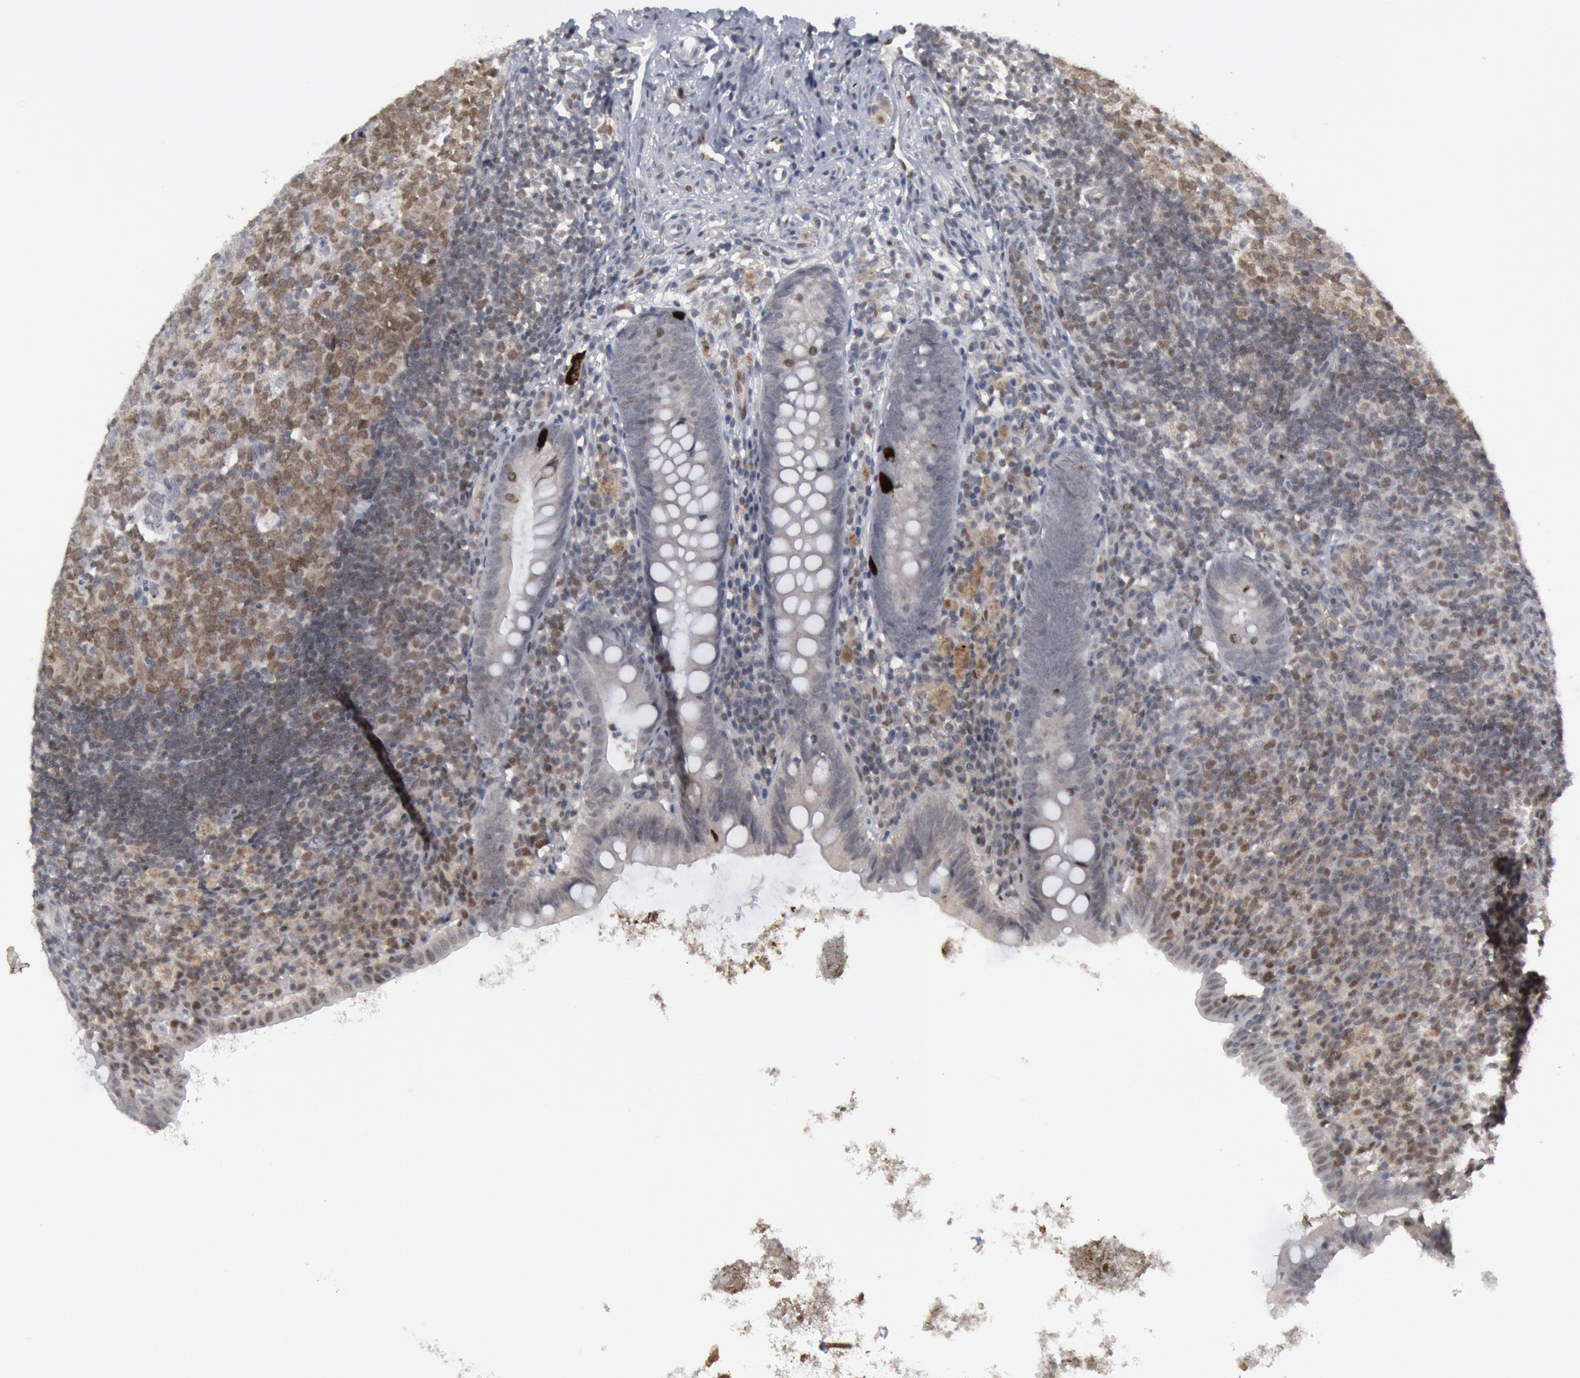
{"staining": {"intensity": "negative", "quantity": "none", "location": "none"}, "tissue": "appendix", "cell_type": "Glandular cells", "image_type": "normal", "snomed": [{"axis": "morphology", "description": "Normal tissue, NOS"}, {"axis": "topography", "description": "Appendix"}], "caption": "Immunohistochemical staining of unremarkable appendix reveals no significant expression in glandular cells.", "gene": "FOXO1", "patient": {"sex": "female", "age": 9}}